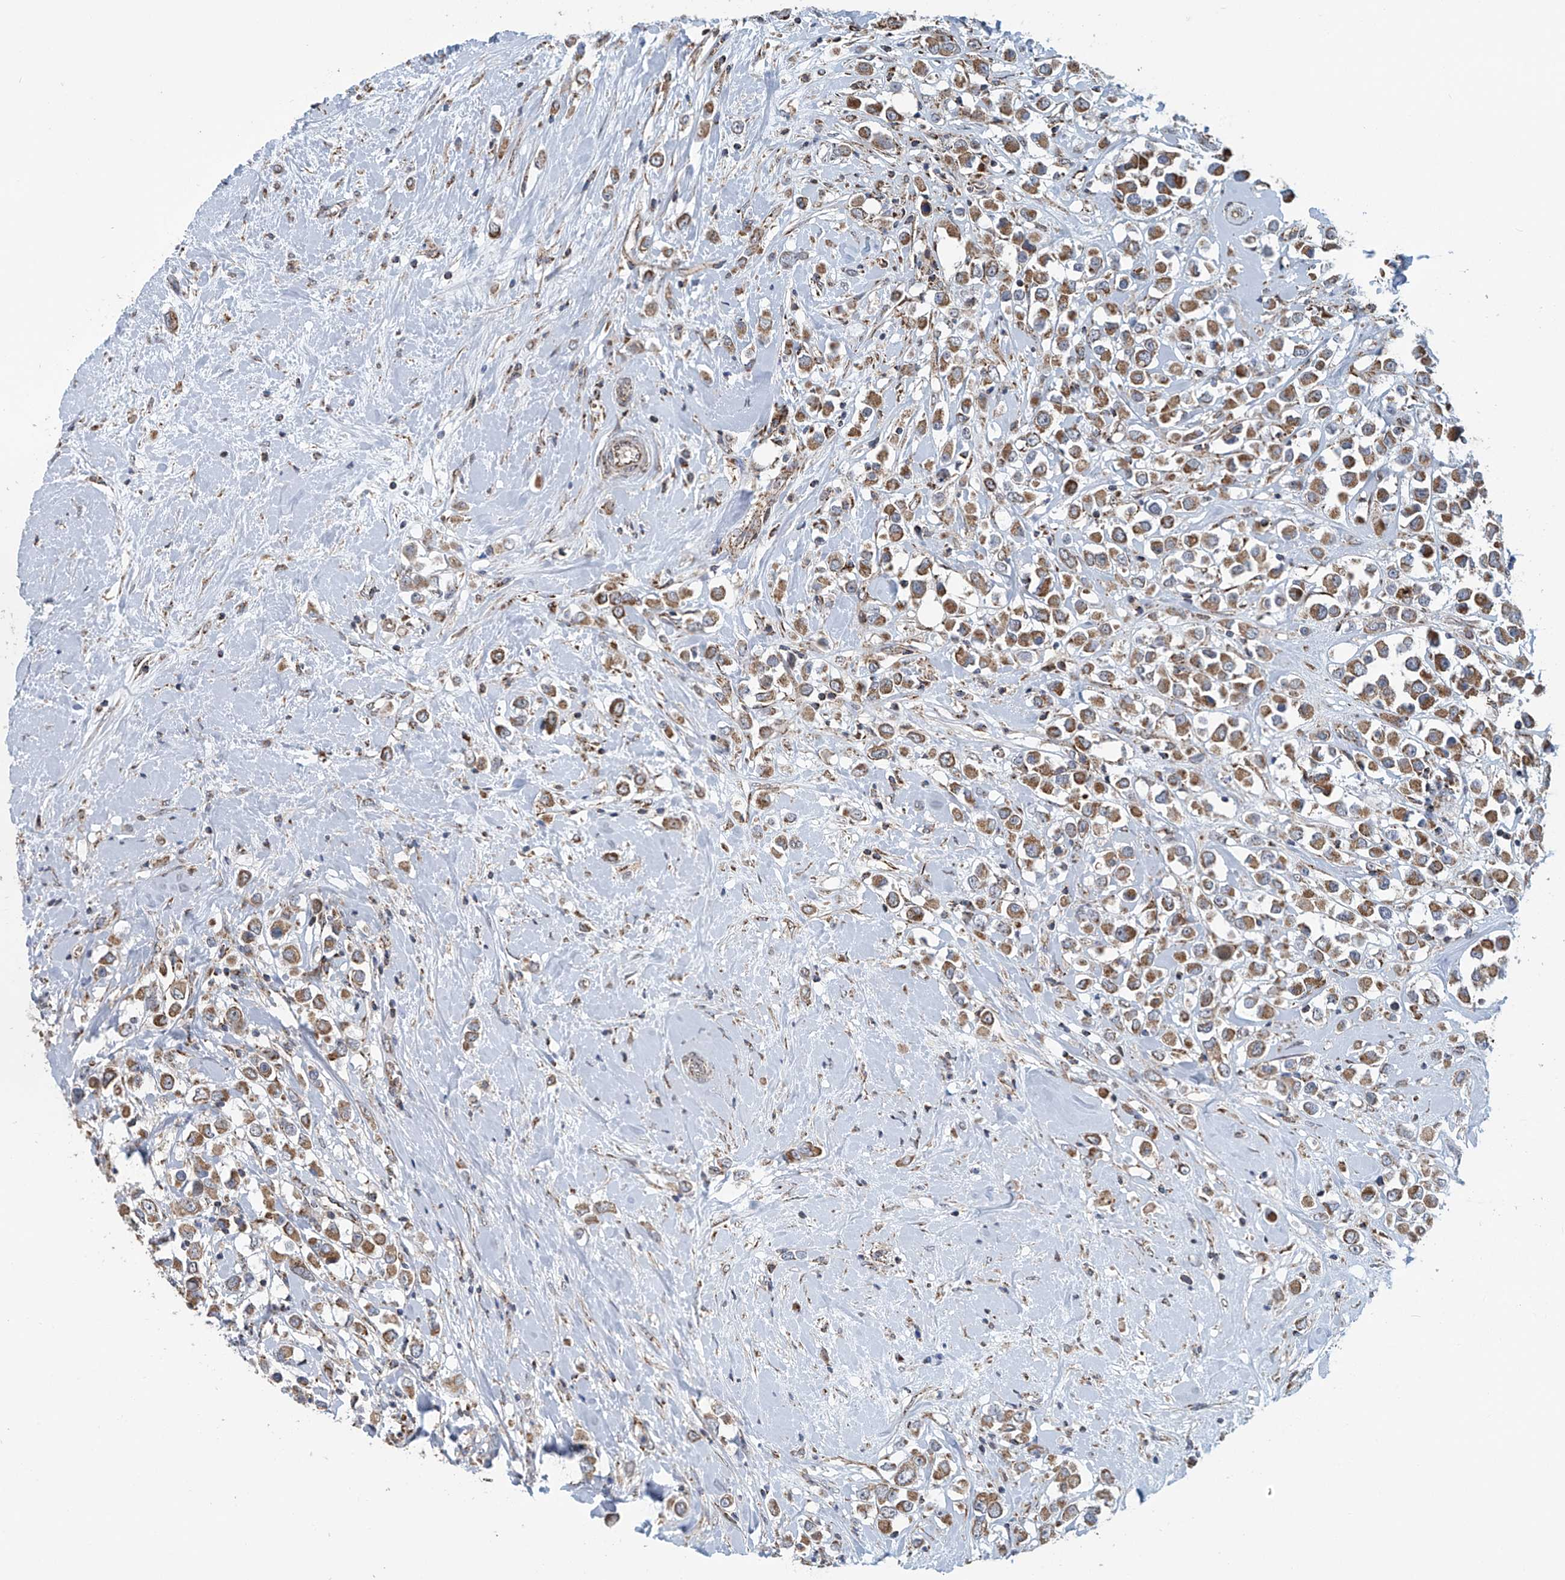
{"staining": {"intensity": "moderate", "quantity": ">75%", "location": "cytoplasmic/membranous"}, "tissue": "breast cancer", "cell_type": "Tumor cells", "image_type": "cancer", "snomed": [{"axis": "morphology", "description": "Duct carcinoma"}, {"axis": "topography", "description": "Breast"}], "caption": "Protein staining of breast cancer (infiltrating ductal carcinoma) tissue displays moderate cytoplasmic/membranous positivity in about >75% of tumor cells. The staining is performed using DAB brown chromogen to label protein expression. The nuclei are counter-stained blue using hematoxylin.", "gene": "COMMD1", "patient": {"sex": "female", "age": 61}}